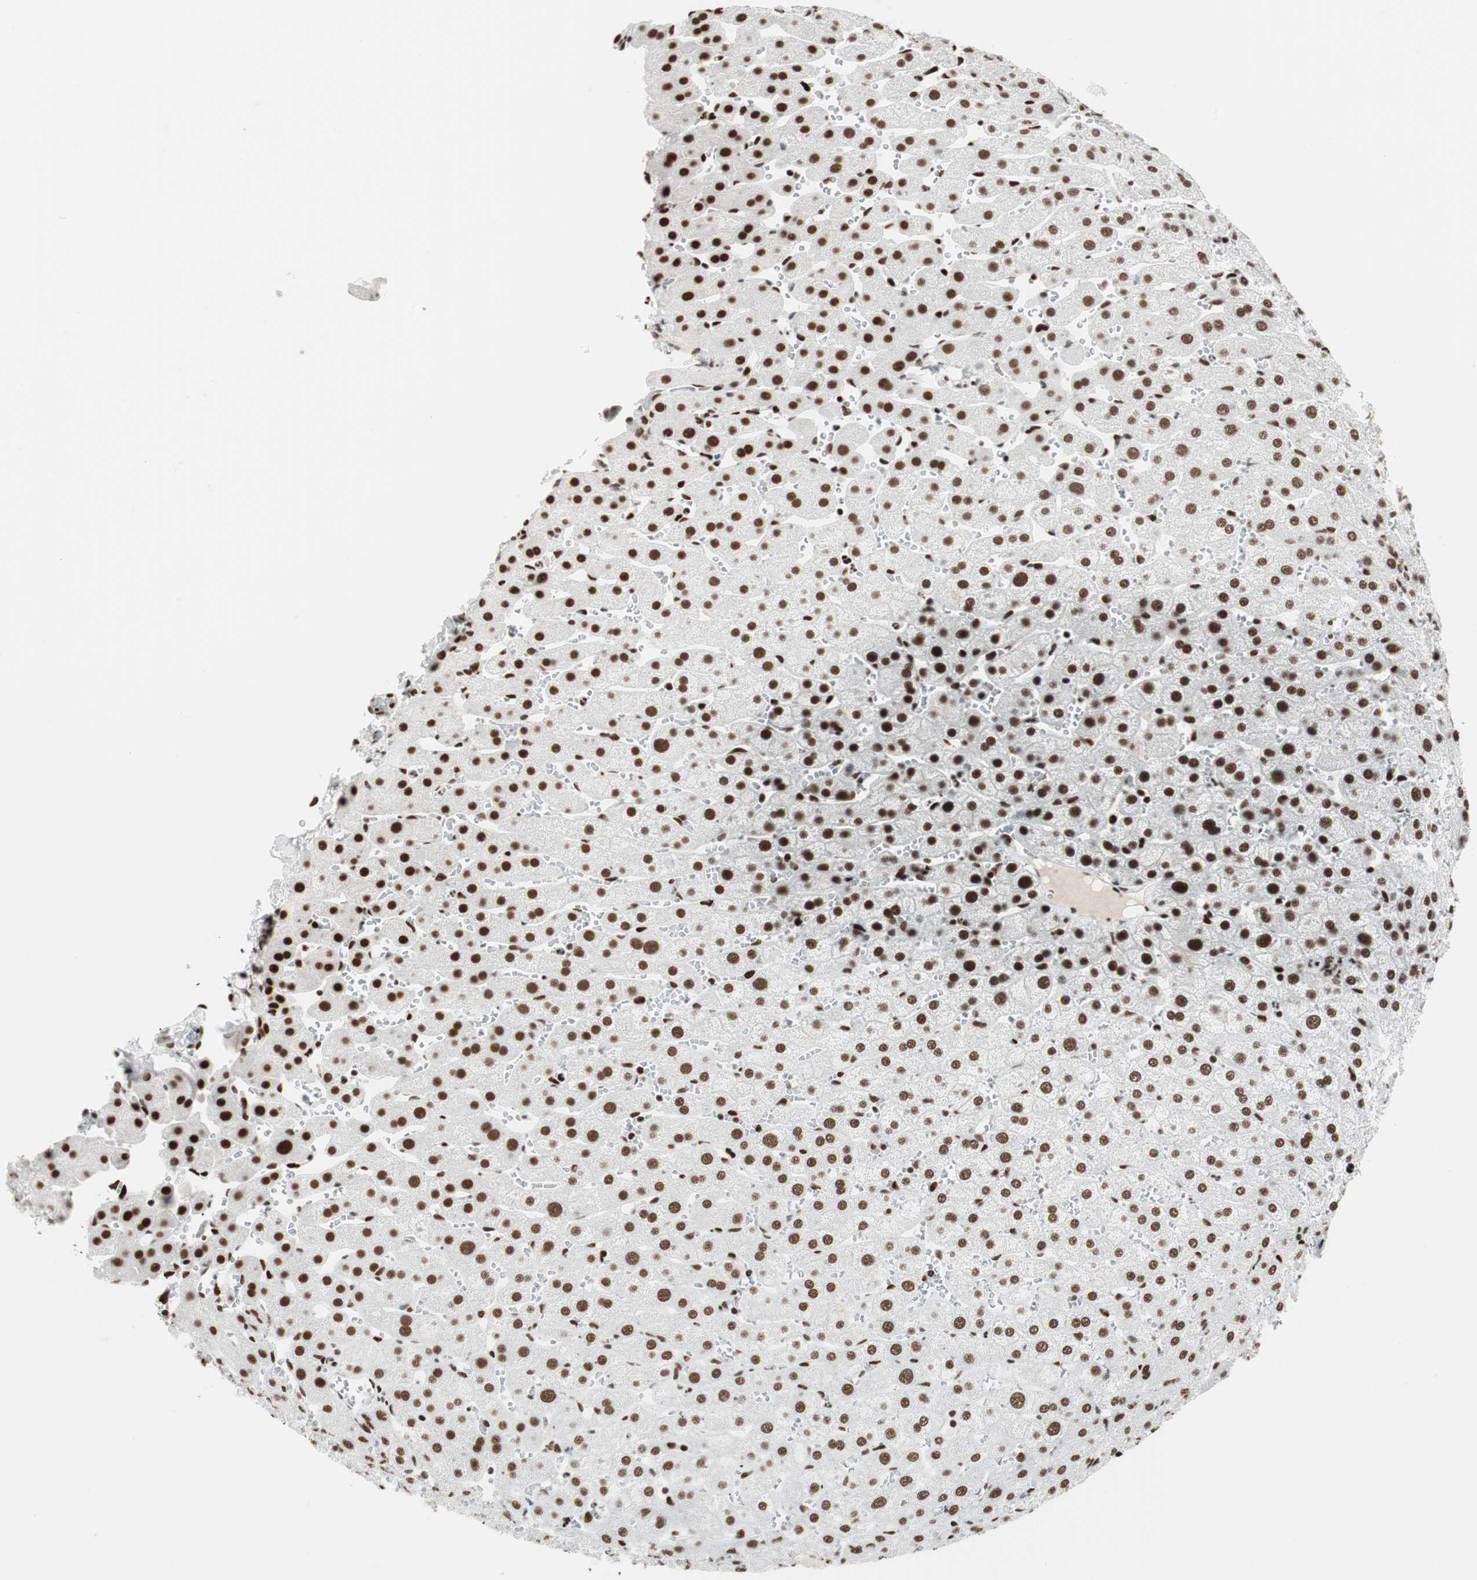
{"staining": {"intensity": "strong", "quantity": ">75%", "location": "nuclear"}, "tissue": "liver", "cell_type": "Cholangiocytes", "image_type": "normal", "snomed": [{"axis": "morphology", "description": "Normal tissue, NOS"}, {"axis": "morphology", "description": "Fibrosis, NOS"}, {"axis": "topography", "description": "Liver"}], "caption": "Immunohistochemical staining of normal liver shows strong nuclear protein staining in approximately >75% of cholangiocytes. (DAB (3,3'-diaminobenzidine) = brown stain, brightfield microscopy at high magnification).", "gene": "PSME3", "patient": {"sex": "female", "age": 29}}